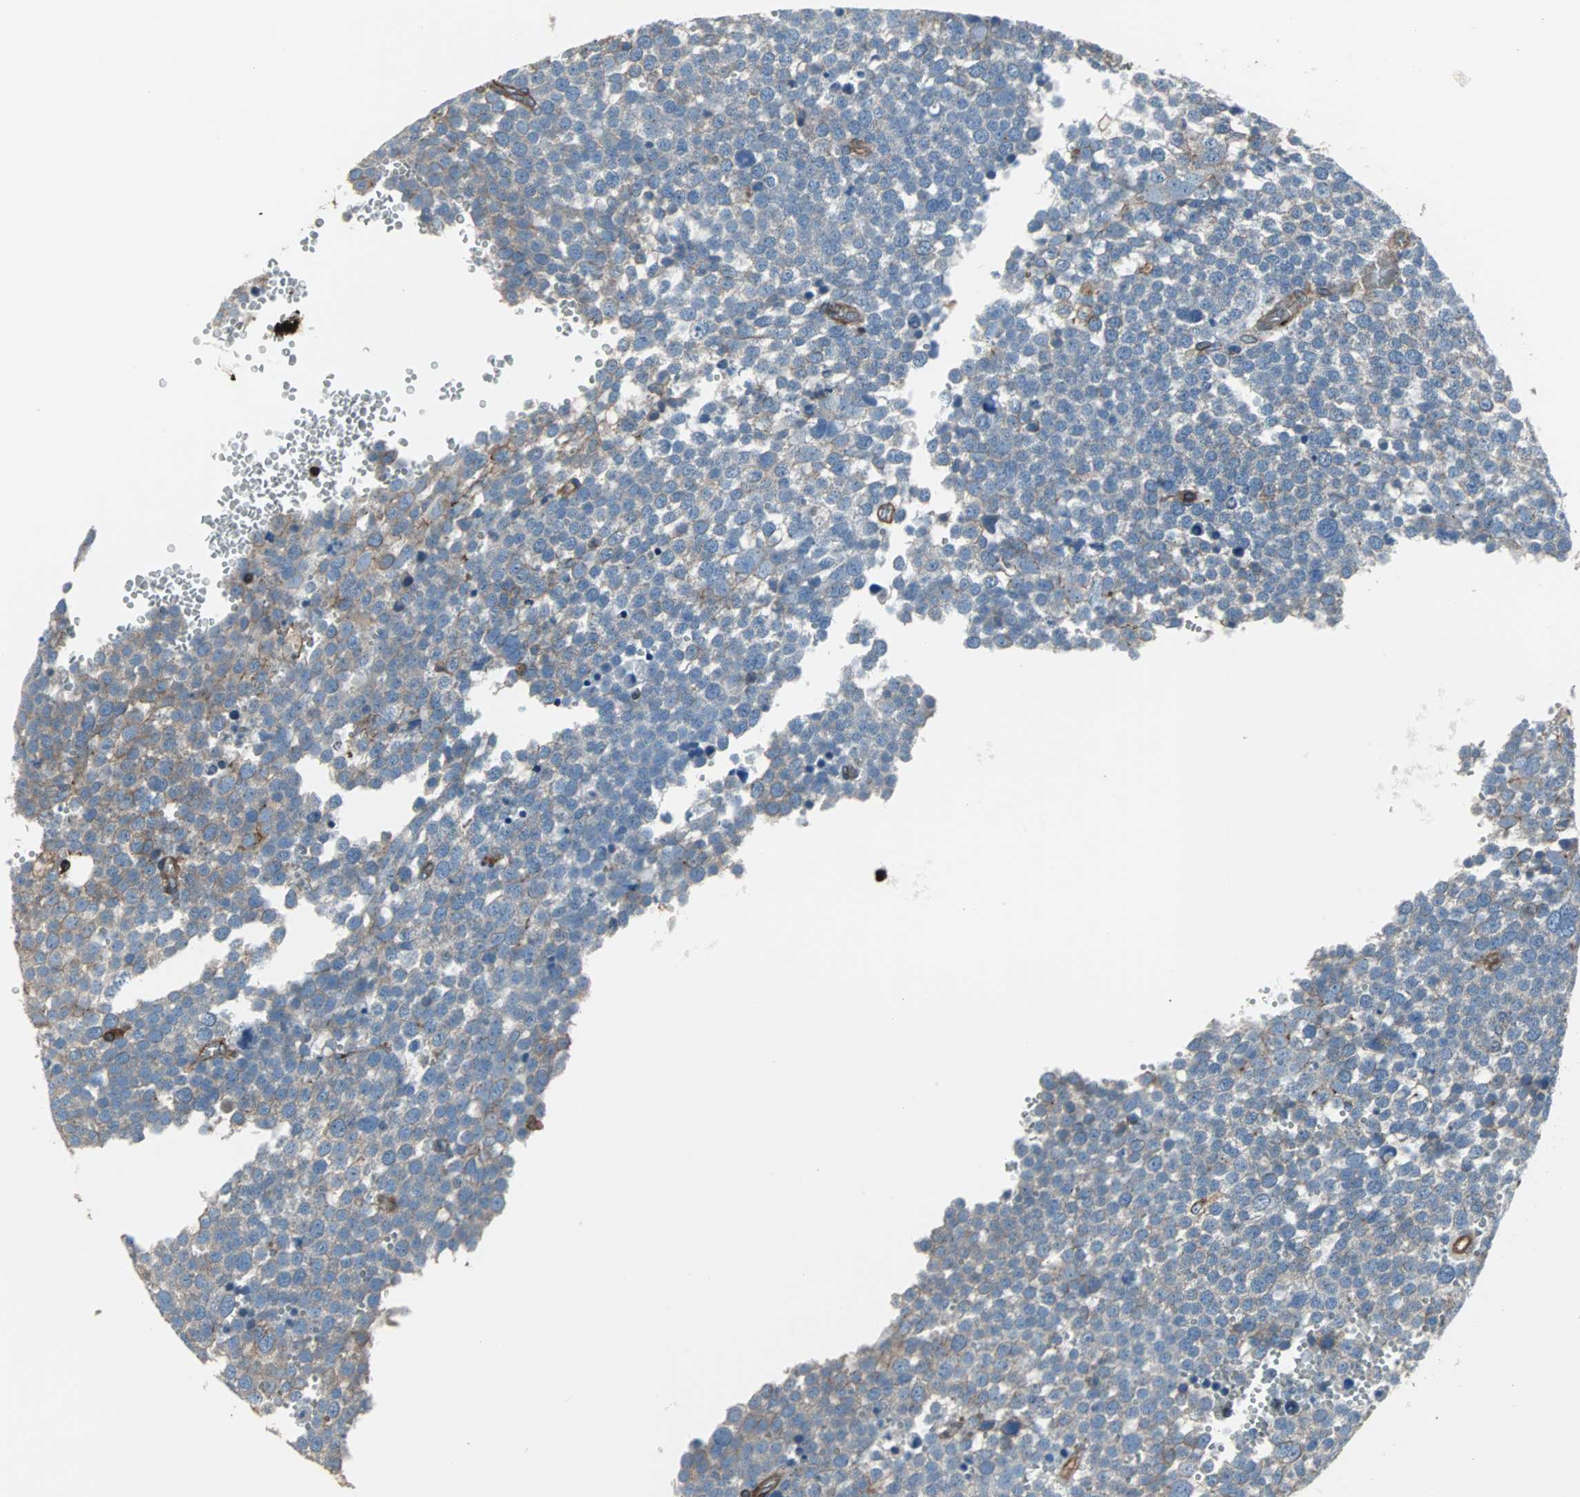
{"staining": {"intensity": "weak", "quantity": "25%-75%", "location": "cytoplasmic/membranous"}, "tissue": "testis cancer", "cell_type": "Tumor cells", "image_type": "cancer", "snomed": [{"axis": "morphology", "description": "Seminoma, NOS"}, {"axis": "topography", "description": "Testis"}], "caption": "A low amount of weak cytoplasmic/membranous expression is appreciated in approximately 25%-75% of tumor cells in testis cancer (seminoma) tissue. (Brightfield microscopy of DAB IHC at high magnification).", "gene": "ACTN1", "patient": {"sex": "male", "age": 71}}